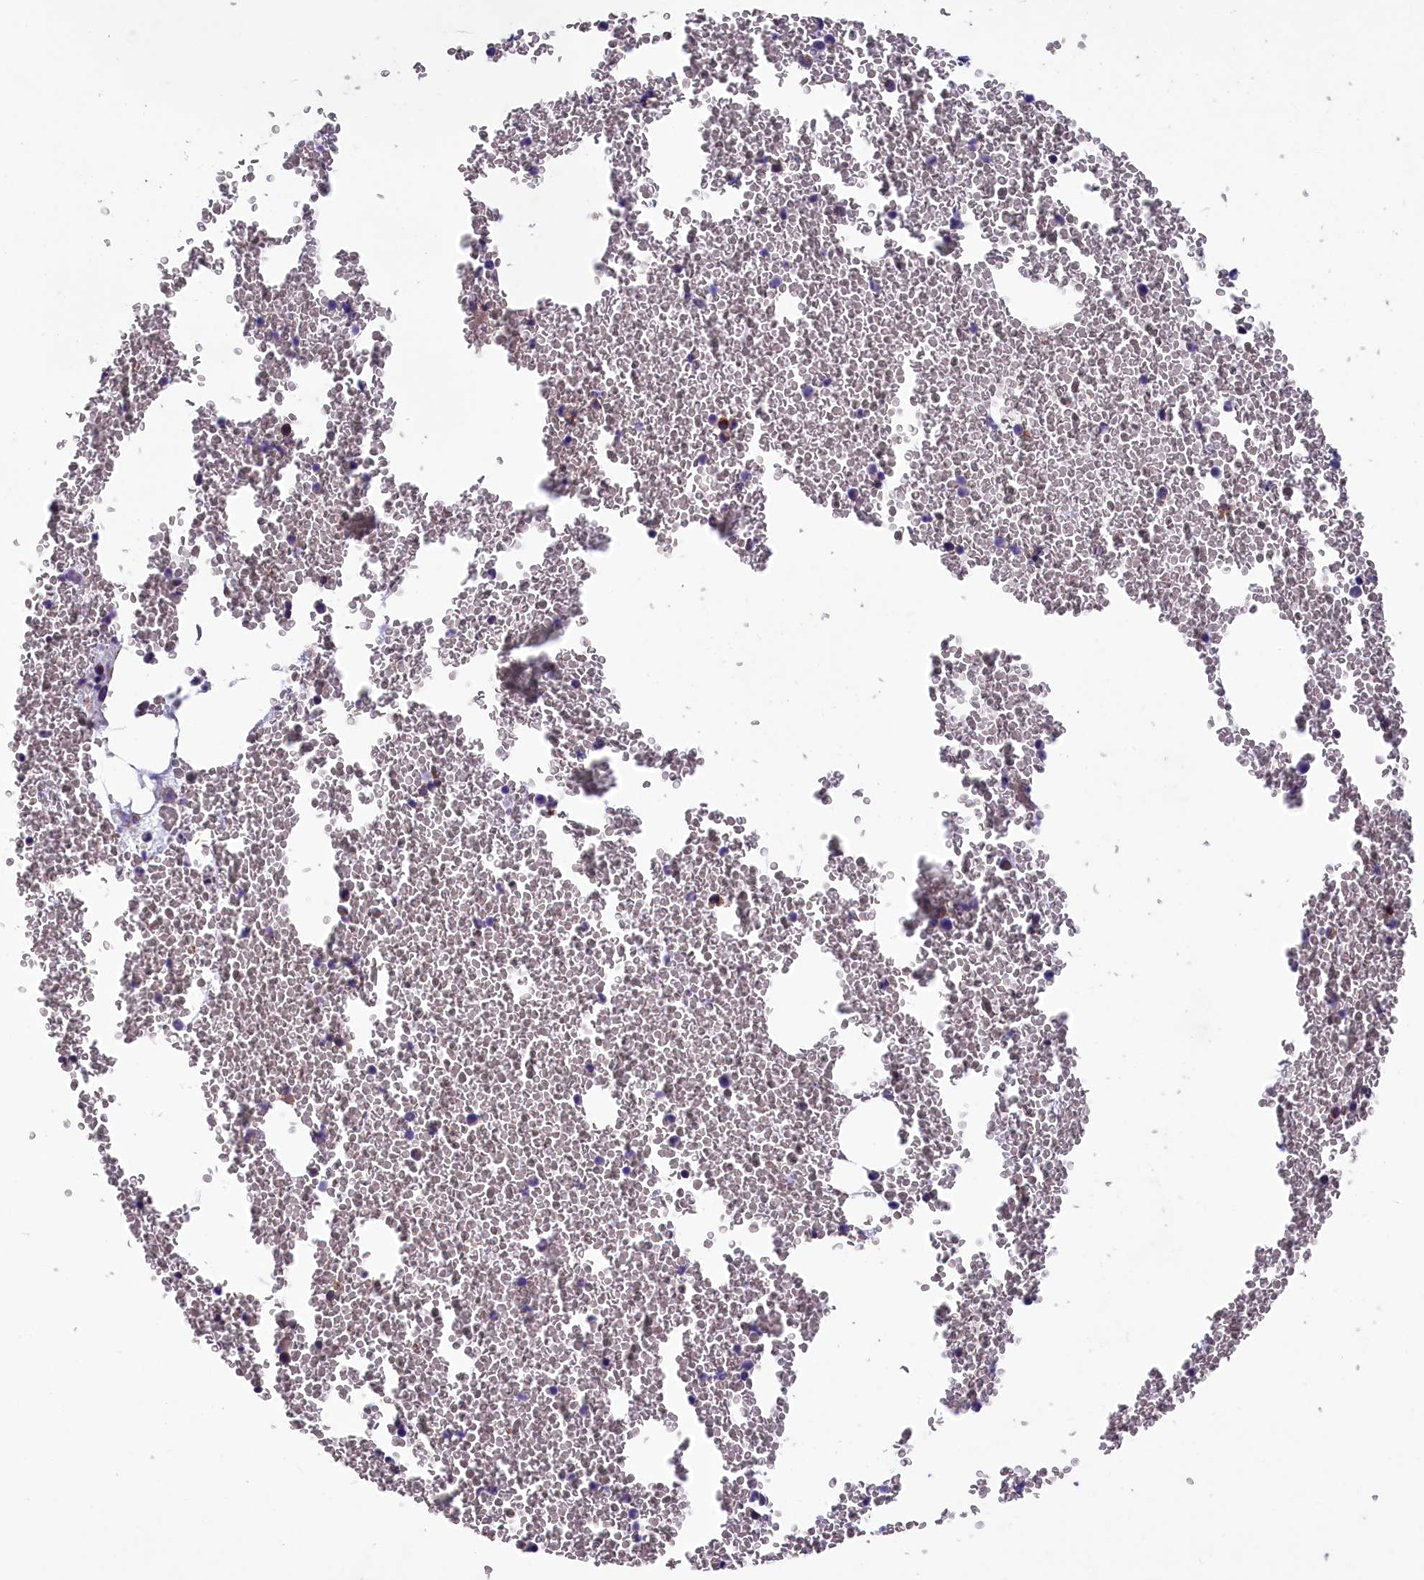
{"staining": {"intensity": "moderate", "quantity": "<25%", "location": "cytoplasmic/membranous"}, "tissue": "bone marrow", "cell_type": "Hematopoietic cells", "image_type": "normal", "snomed": [{"axis": "morphology", "description": "Normal tissue, NOS"}, {"axis": "topography", "description": "Bone marrow"}], "caption": "A histopathology image showing moderate cytoplasmic/membranous expression in about <25% of hematopoietic cells in unremarkable bone marrow, as visualized by brown immunohistochemical staining.", "gene": "ACAD8", "patient": {"sex": "male", "age": 75}}